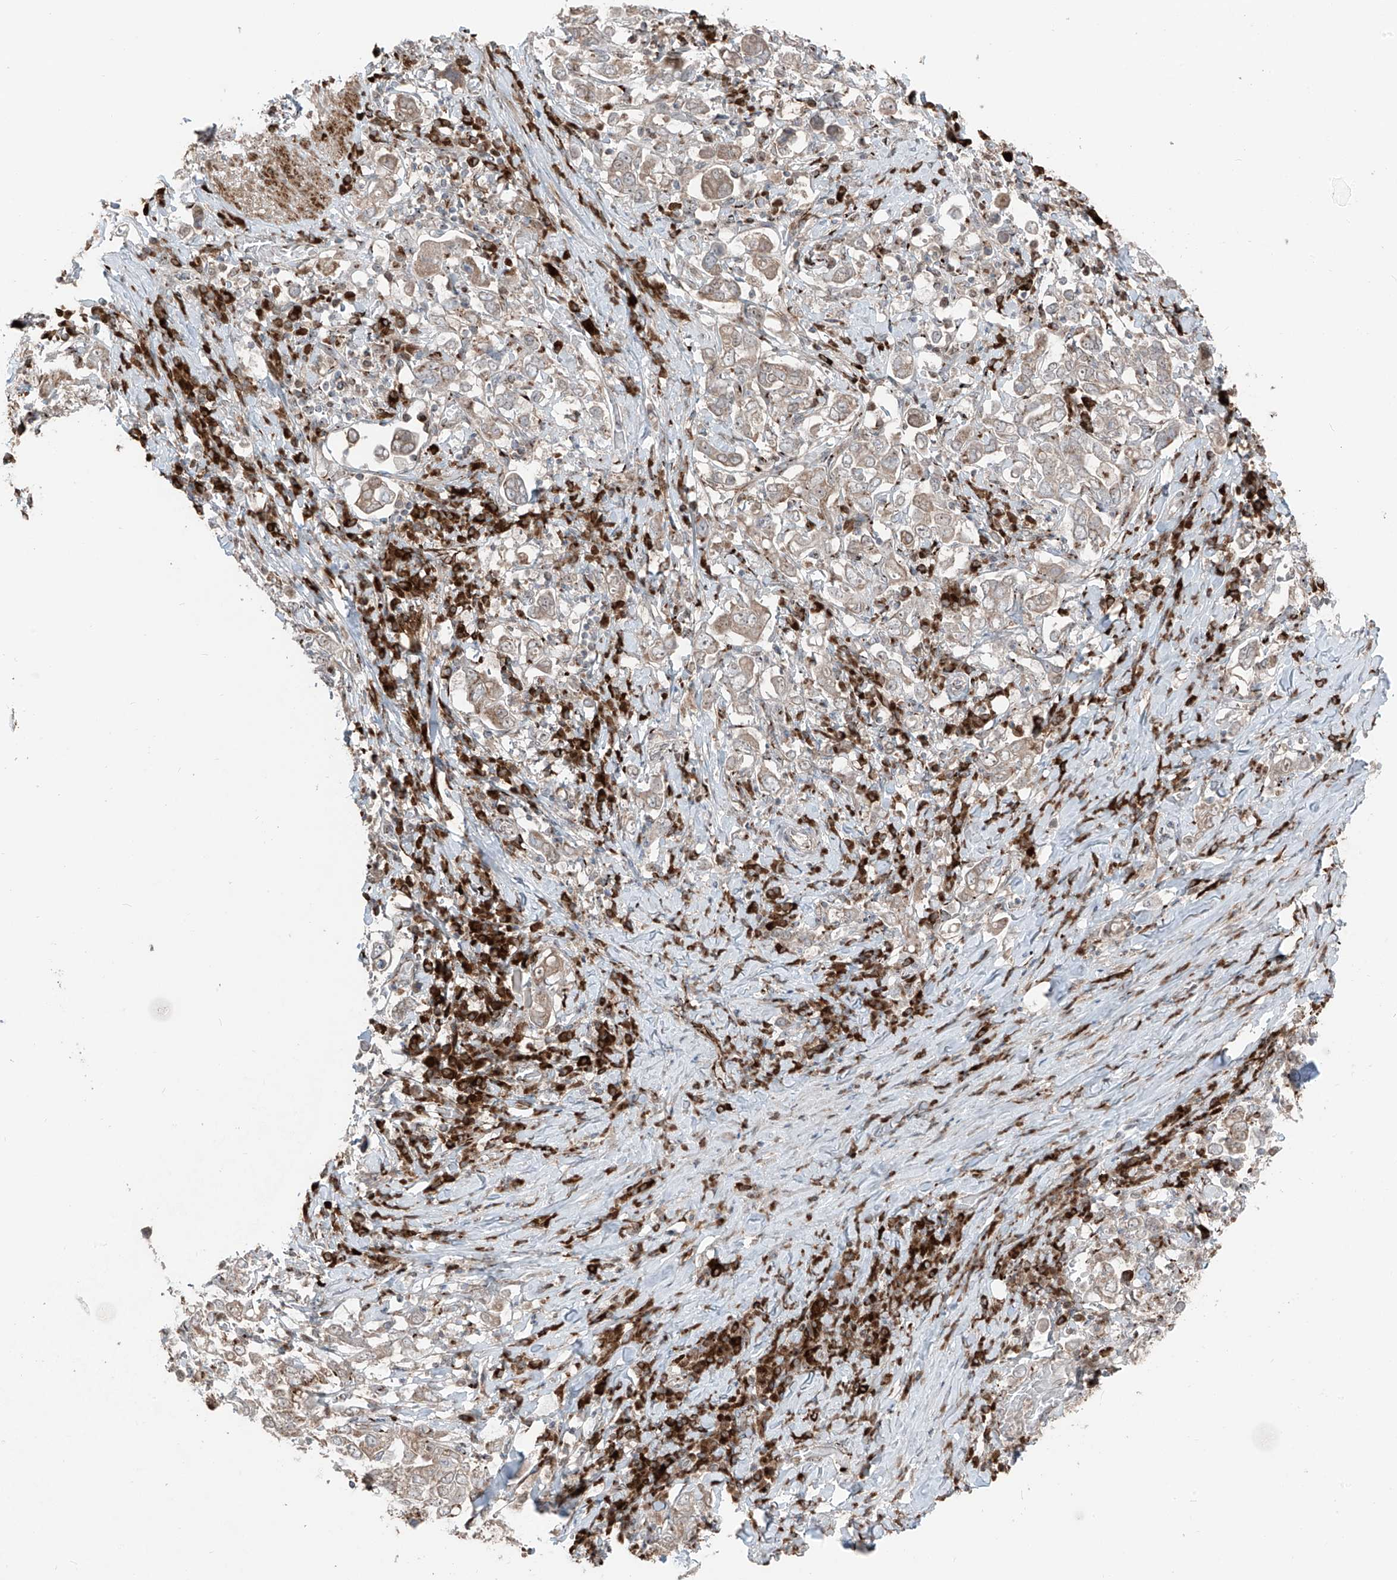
{"staining": {"intensity": "weak", "quantity": ">75%", "location": "cytoplasmic/membranous"}, "tissue": "stomach cancer", "cell_type": "Tumor cells", "image_type": "cancer", "snomed": [{"axis": "morphology", "description": "Adenocarcinoma, NOS"}, {"axis": "topography", "description": "Stomach, upper"}], "caption": "Human stomach adenocarcinoma stained with a protein marker reveals weak staining in tumor cells.", "gene": "ERLEC1", "patient": {"sex": "male", "age": 62}}